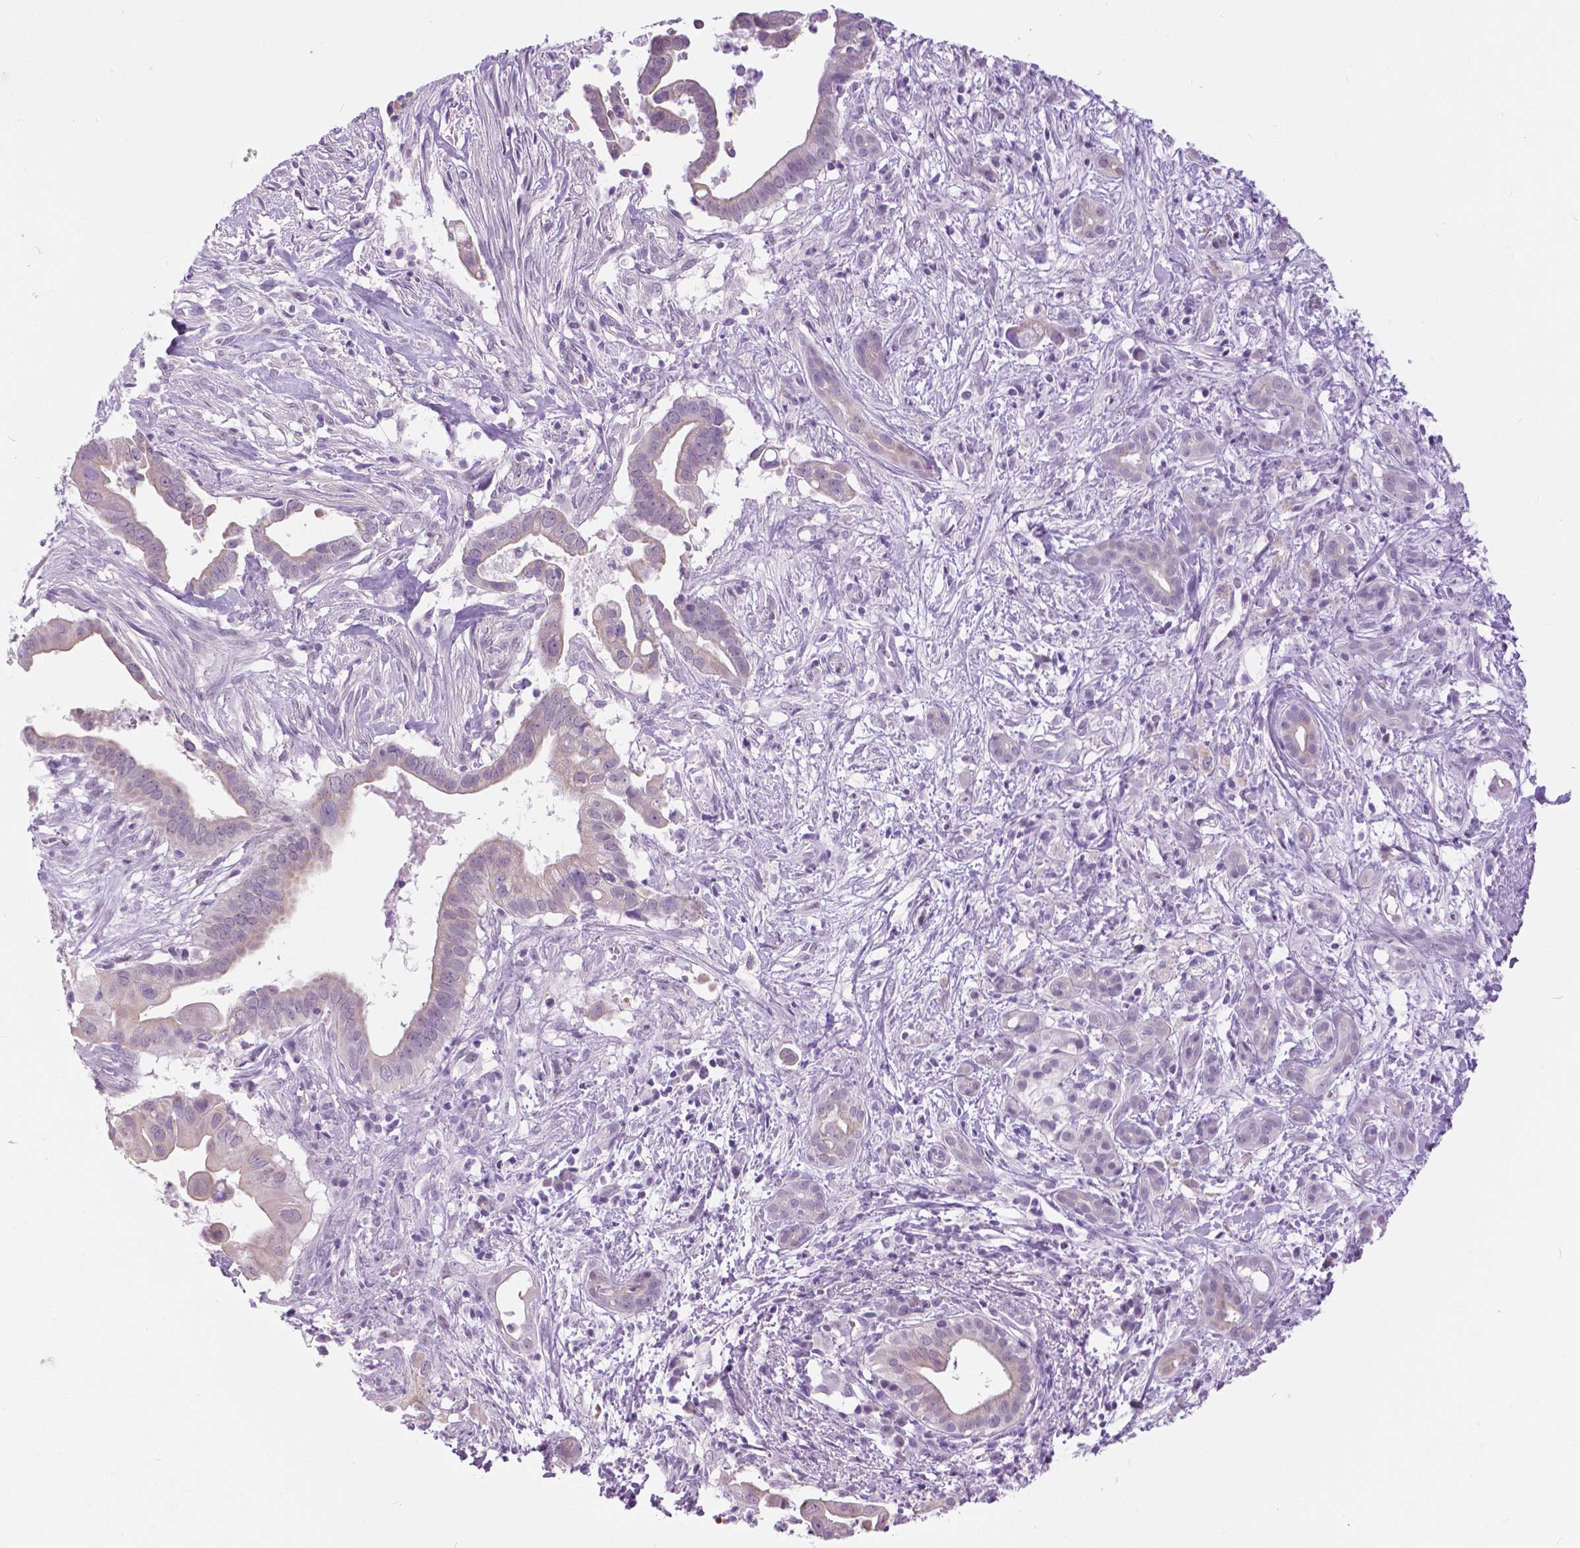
{"staining": {"intensity": "negative", "quantity": "none", "location": "none"}, "tissue": "pancreatic cancer", "cell_type": "Tumor cells", "image_type": "cancer", "snomed": [{"axis": "morphology", "description": "Adenocarcinoma, NOS"}, {"axis": "topography", "description": "Pancreas"}], "caption": "Photomicrograph shows no significant protein positivity in tumor cells of adenocarcinoma (pancreatic).", "gene": "MYOM1", "patient": {"sex": "male", "age": 61}}